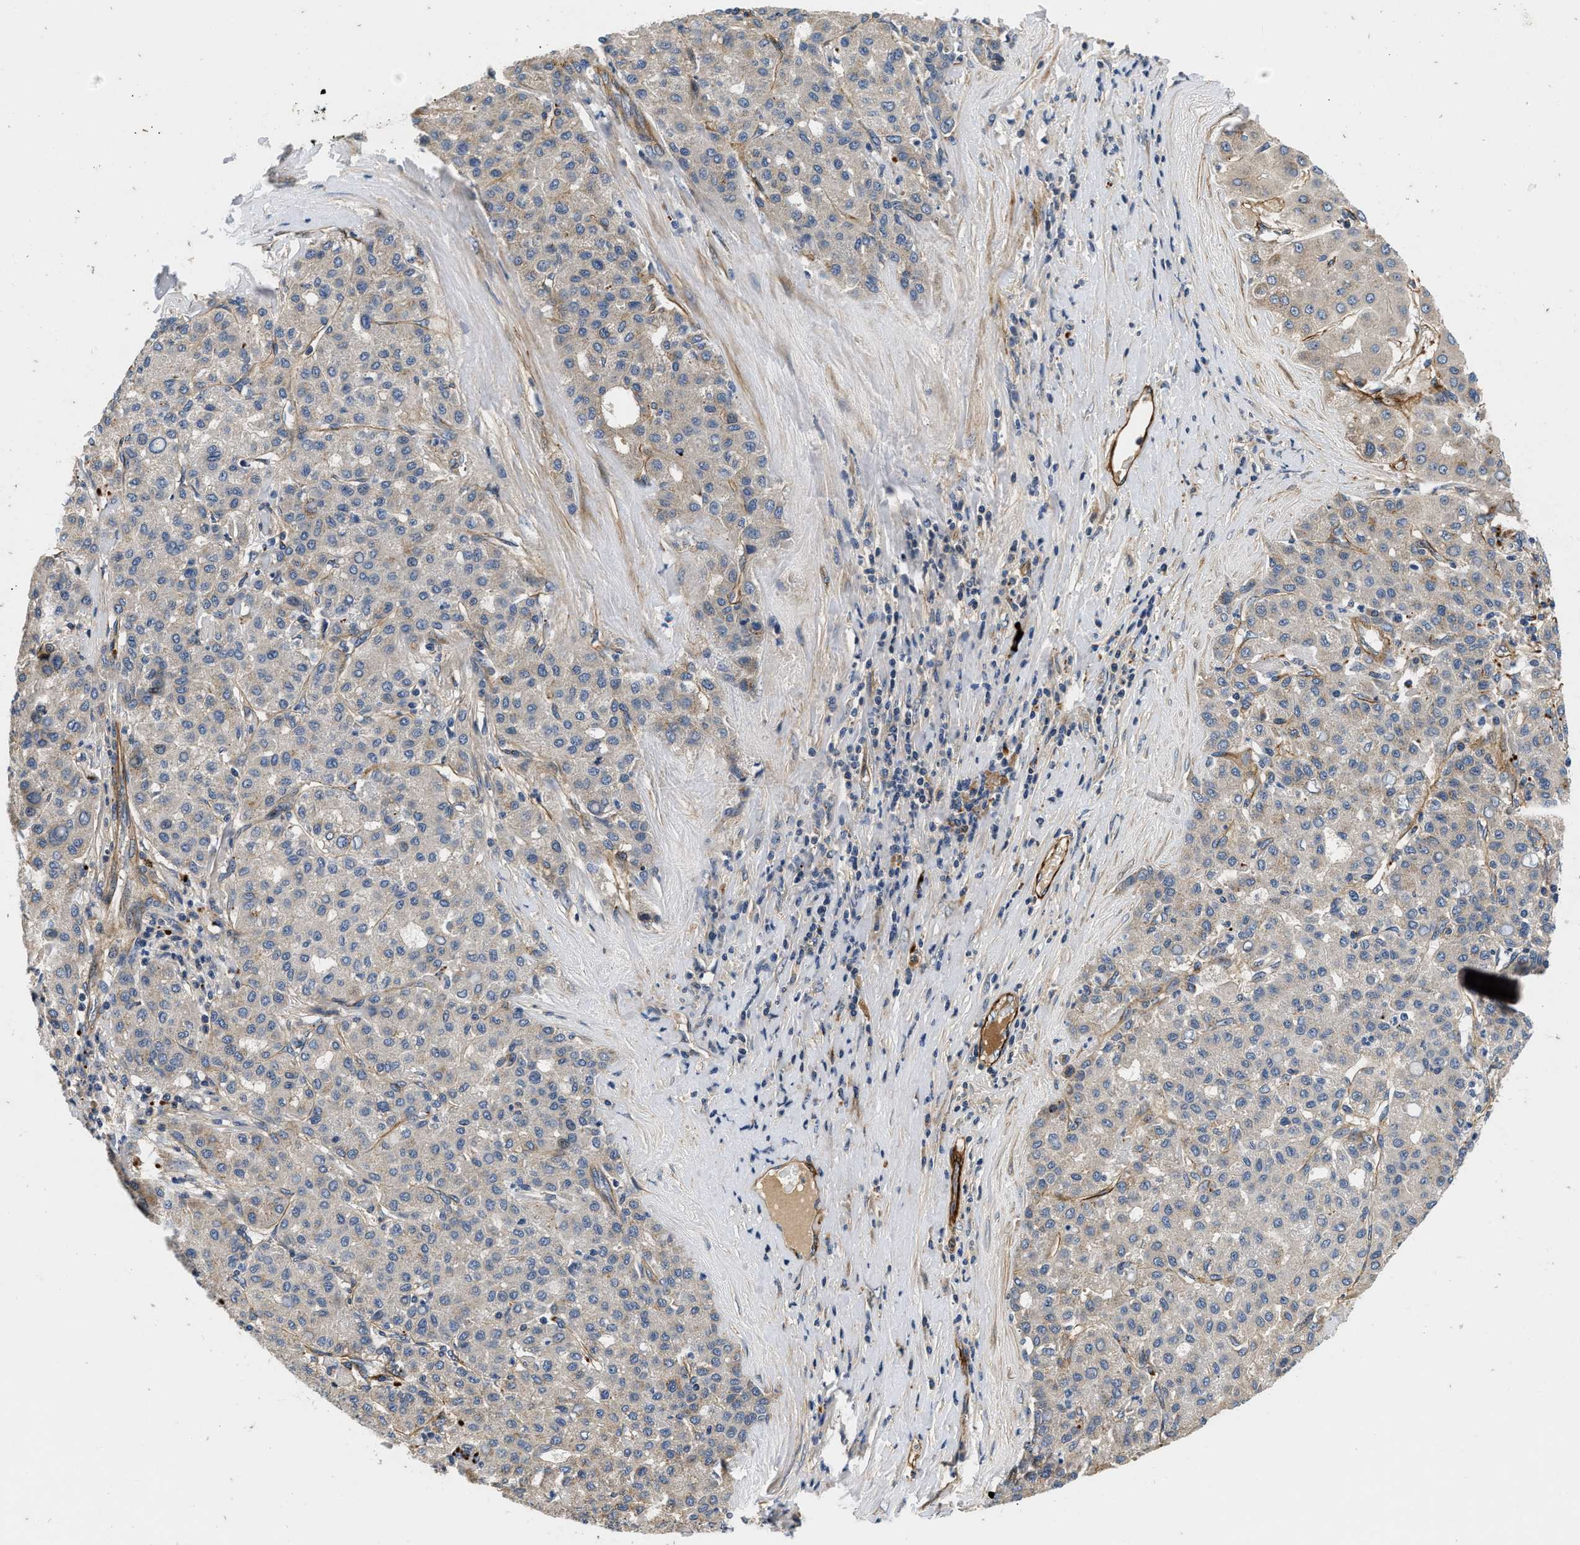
{"staining": {"intensity": "weak", "quantity": "25%-75%", "location": "cytoplasmic/membranous"}, "tissue": "liver cancer", "cell_type": "Tumor cells", "image_type": "cancer", "snomed": [{"axis": "morphology", "description": "Carcinoma, Hepatocellular, NOS"}, {"axis": "topography", "description": "Liver"}], "caption": "Liver cancer stained with a protein marker shows weak staining in tumor cells.", "gene": "NME6", "patient": {"sex": "male", "age": 65}}